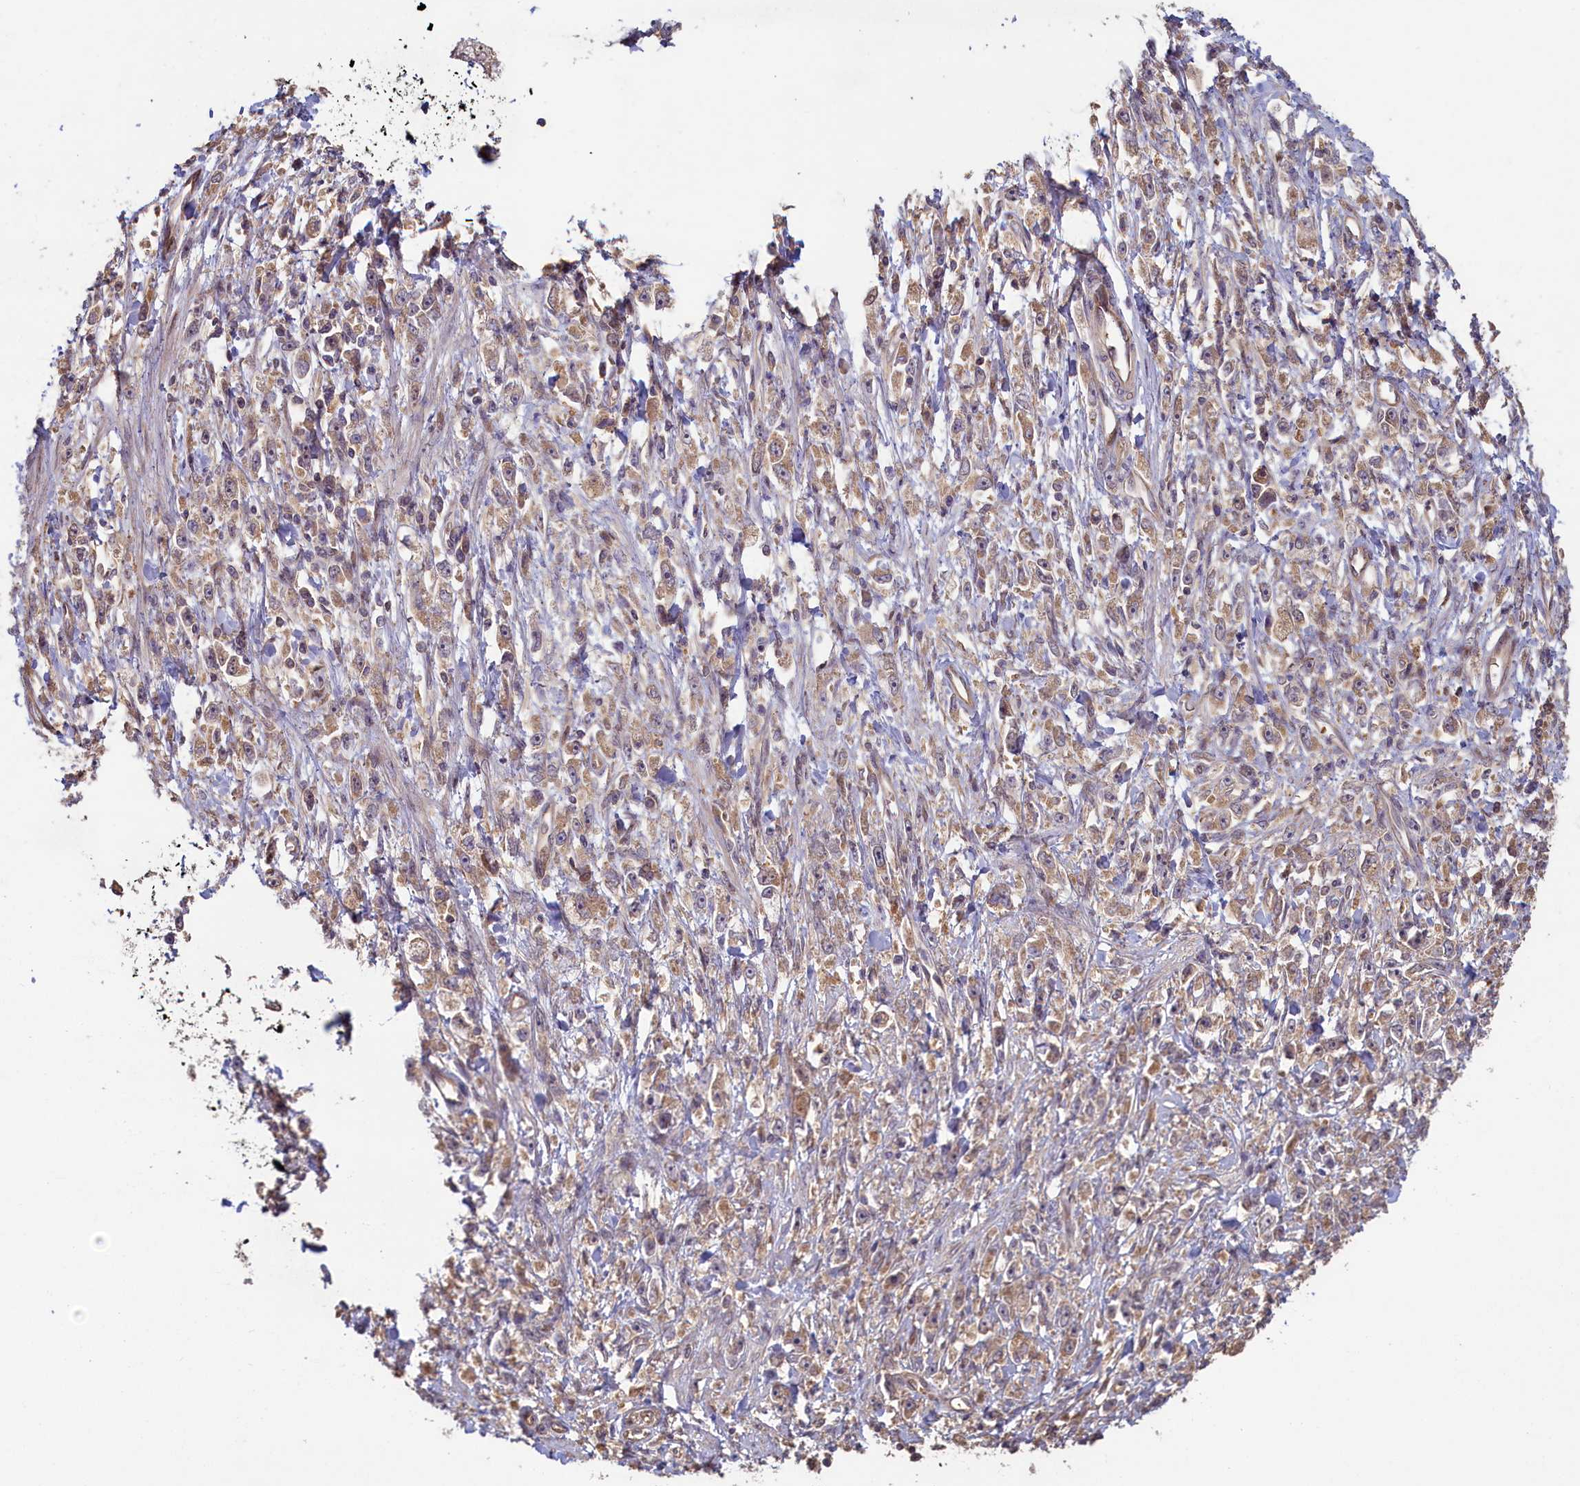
{"staining": {"intensity": "weak", "quantity": "25%-75%", "location": "cytoplasmic/membranous"}, "tissue": "stomach cancer", "cell_type": "Tumor cells", "image_type": "cancer", "snomed": [{"axis": "morphology", "description": "Adenocarcinoma, NOS"}, {"axis": "topography", "description": "Stomach"}], "caption": "Protein staining exhibits weak cytoplasmic/membranous expression in about 25%-75% of tumor cells in stomach cancer. (DAB = brown stain, brightfield microscopy at high magnification).", "gene": "CIAO2B", "patient": {"sex": "female", "age": 59}}